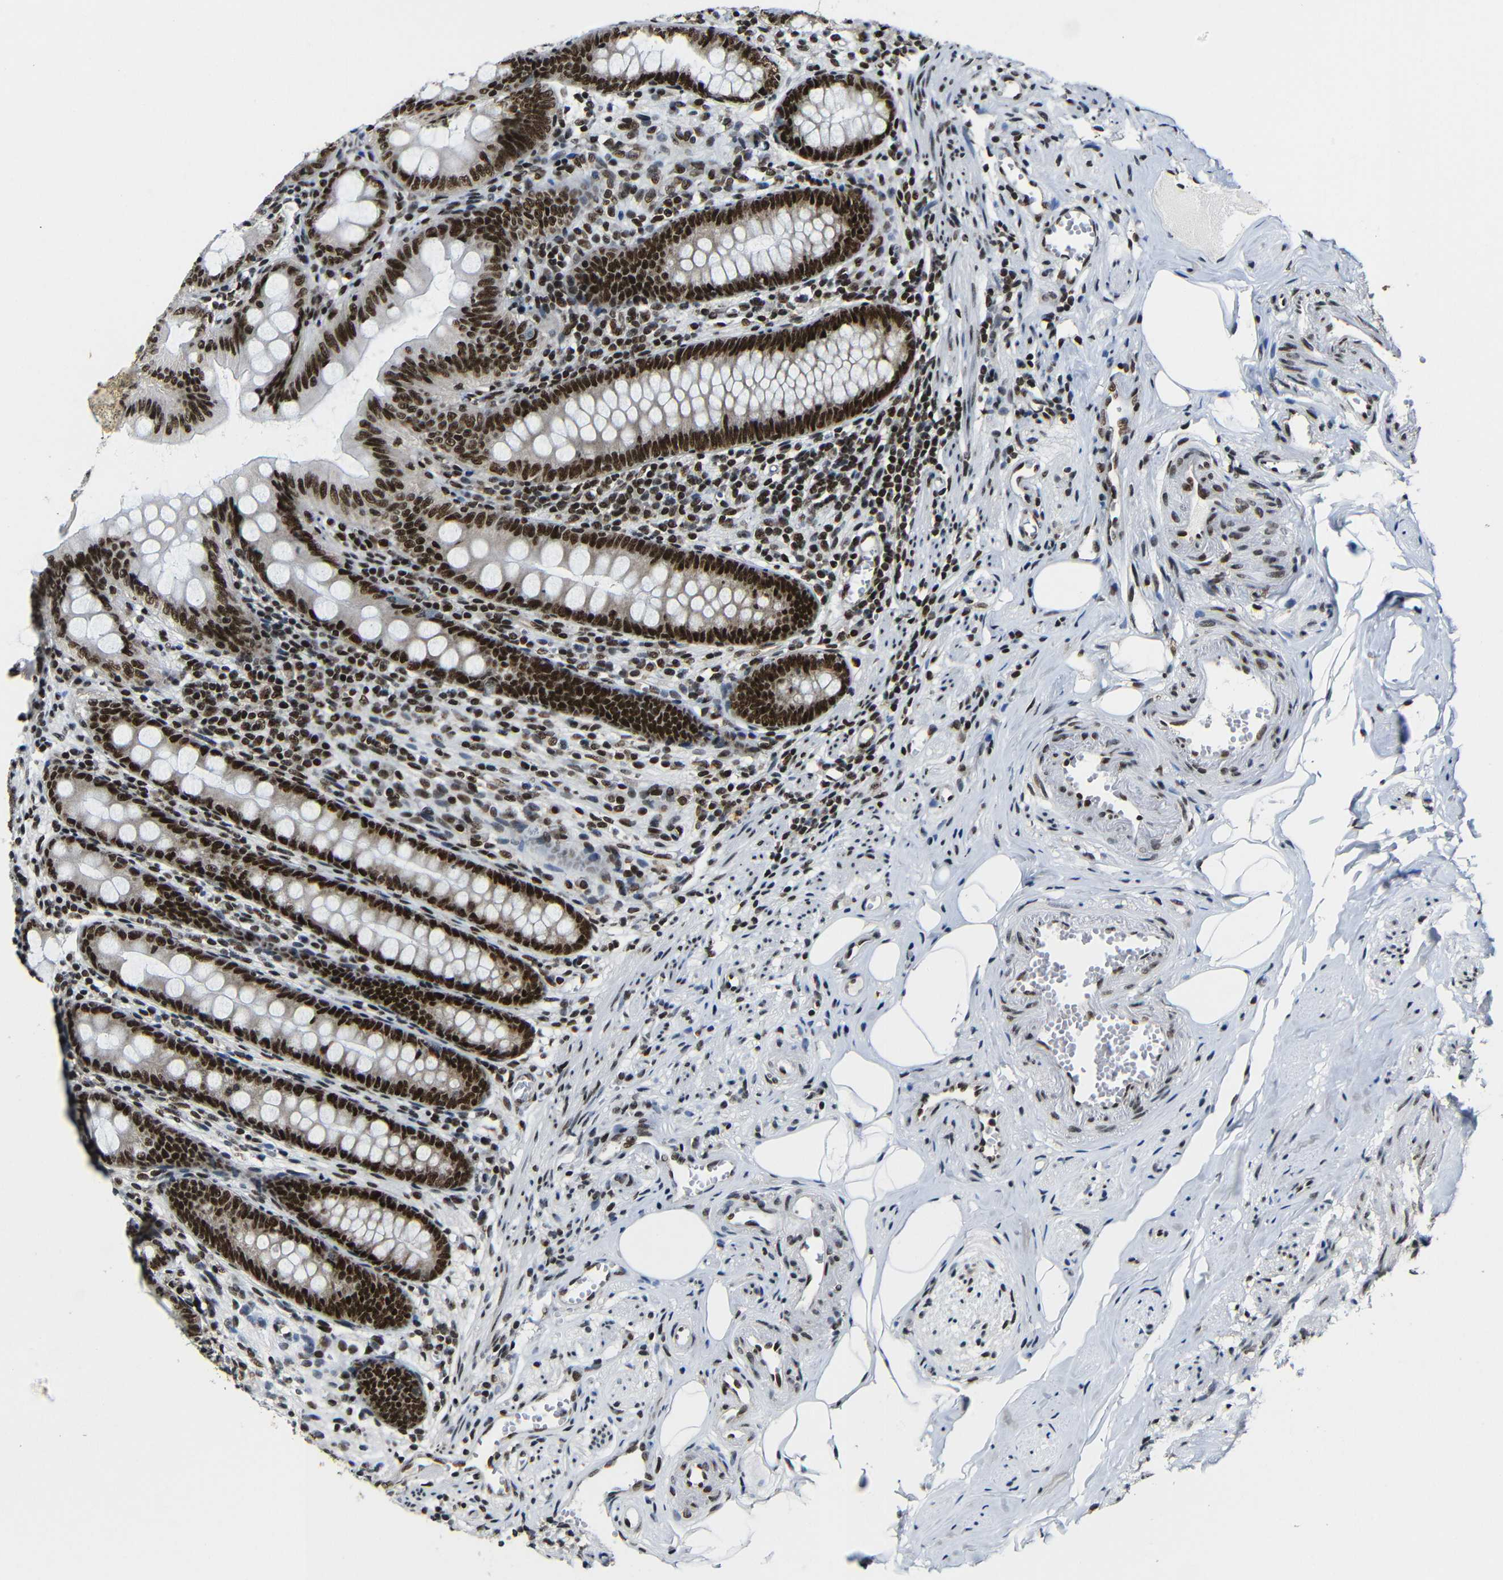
{"staining": {"intensity": "strong", "quantity": ">75%", "location": "nuclear"}, "tissue": "appendix", "cell_type": "Glandular cells", "image_type": "normal", "snomed": [{"axis": "morphology", "description": "Normal tissue, NOS"}, {"axis": "topography", "description": "Appendix"}], "caption": "Immunohistochemical staining of unremarkable appendix exhibits high levels of strong nuclear positivity in about >75% of glandular cells.", "gene": "PTBP1", "patient": {"sex": "female", "age": 77}}